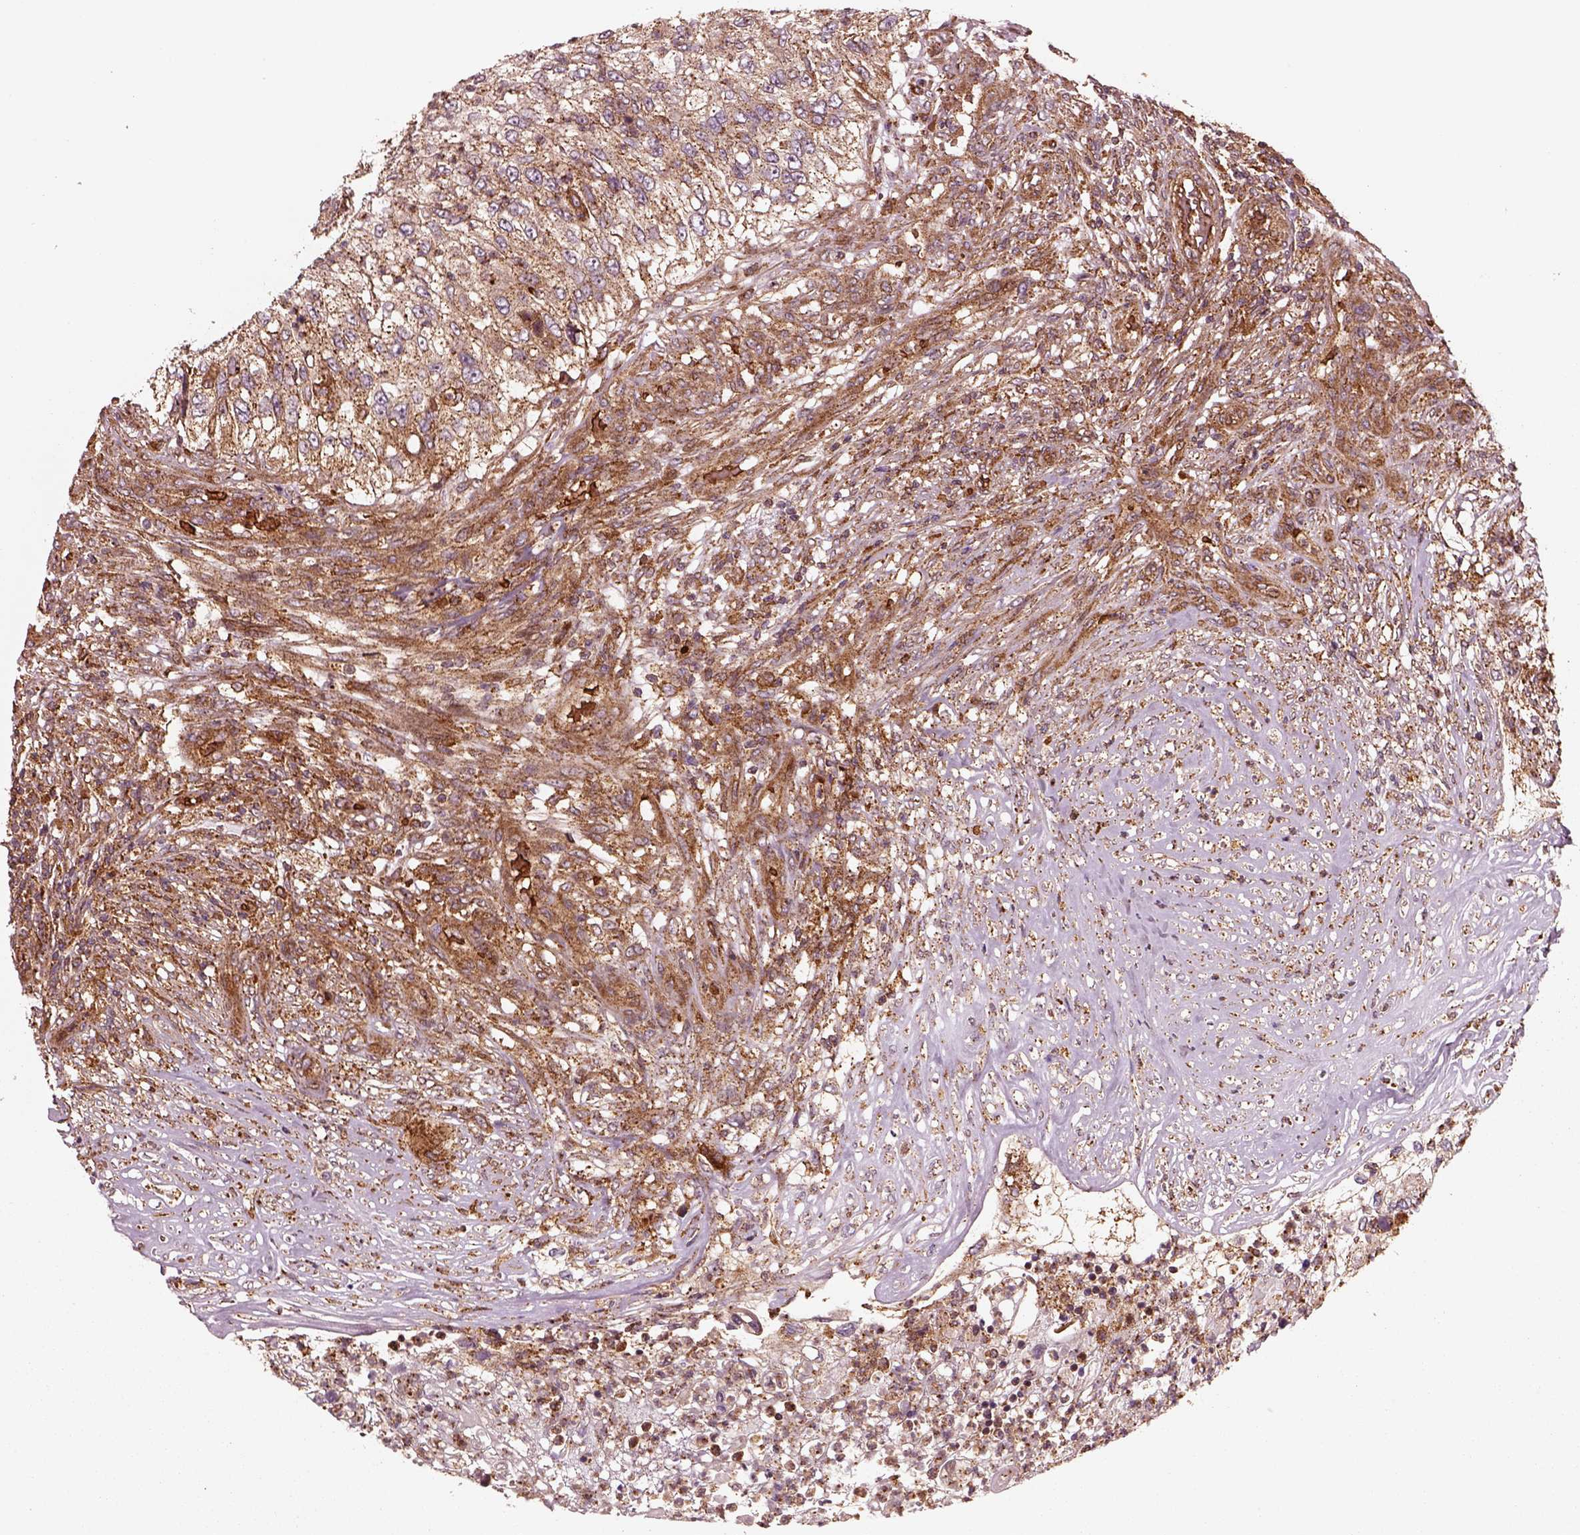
{"staining": {"intensity": "moderate", "quantity": "25%-75%", "location": "cytoplasmic/membranous"}, "tissue": "urothelial cancer", "cell_type": "Tumor cells", "image_type": "cancer", "snomed": [{"axis": "morphology", "description": "Urothelial carcinoma, High grade"}, {"axis": "topography", "description": "Urinary bladder"}], "caption": "High-magnification brightfield microscopy of high-grade urothelial carcinoma stained with DAB (brown) and counterstained with hematoxylin (blue). tumor cells exhibit moderate cytoplasmic/membranous positivity is appreciated in approximately25%-75% of cells. (IHC, brightfield microscopy, high magnification).", "gene": "WASHC2A", "patient": {"sex": "female", "age": 60}}